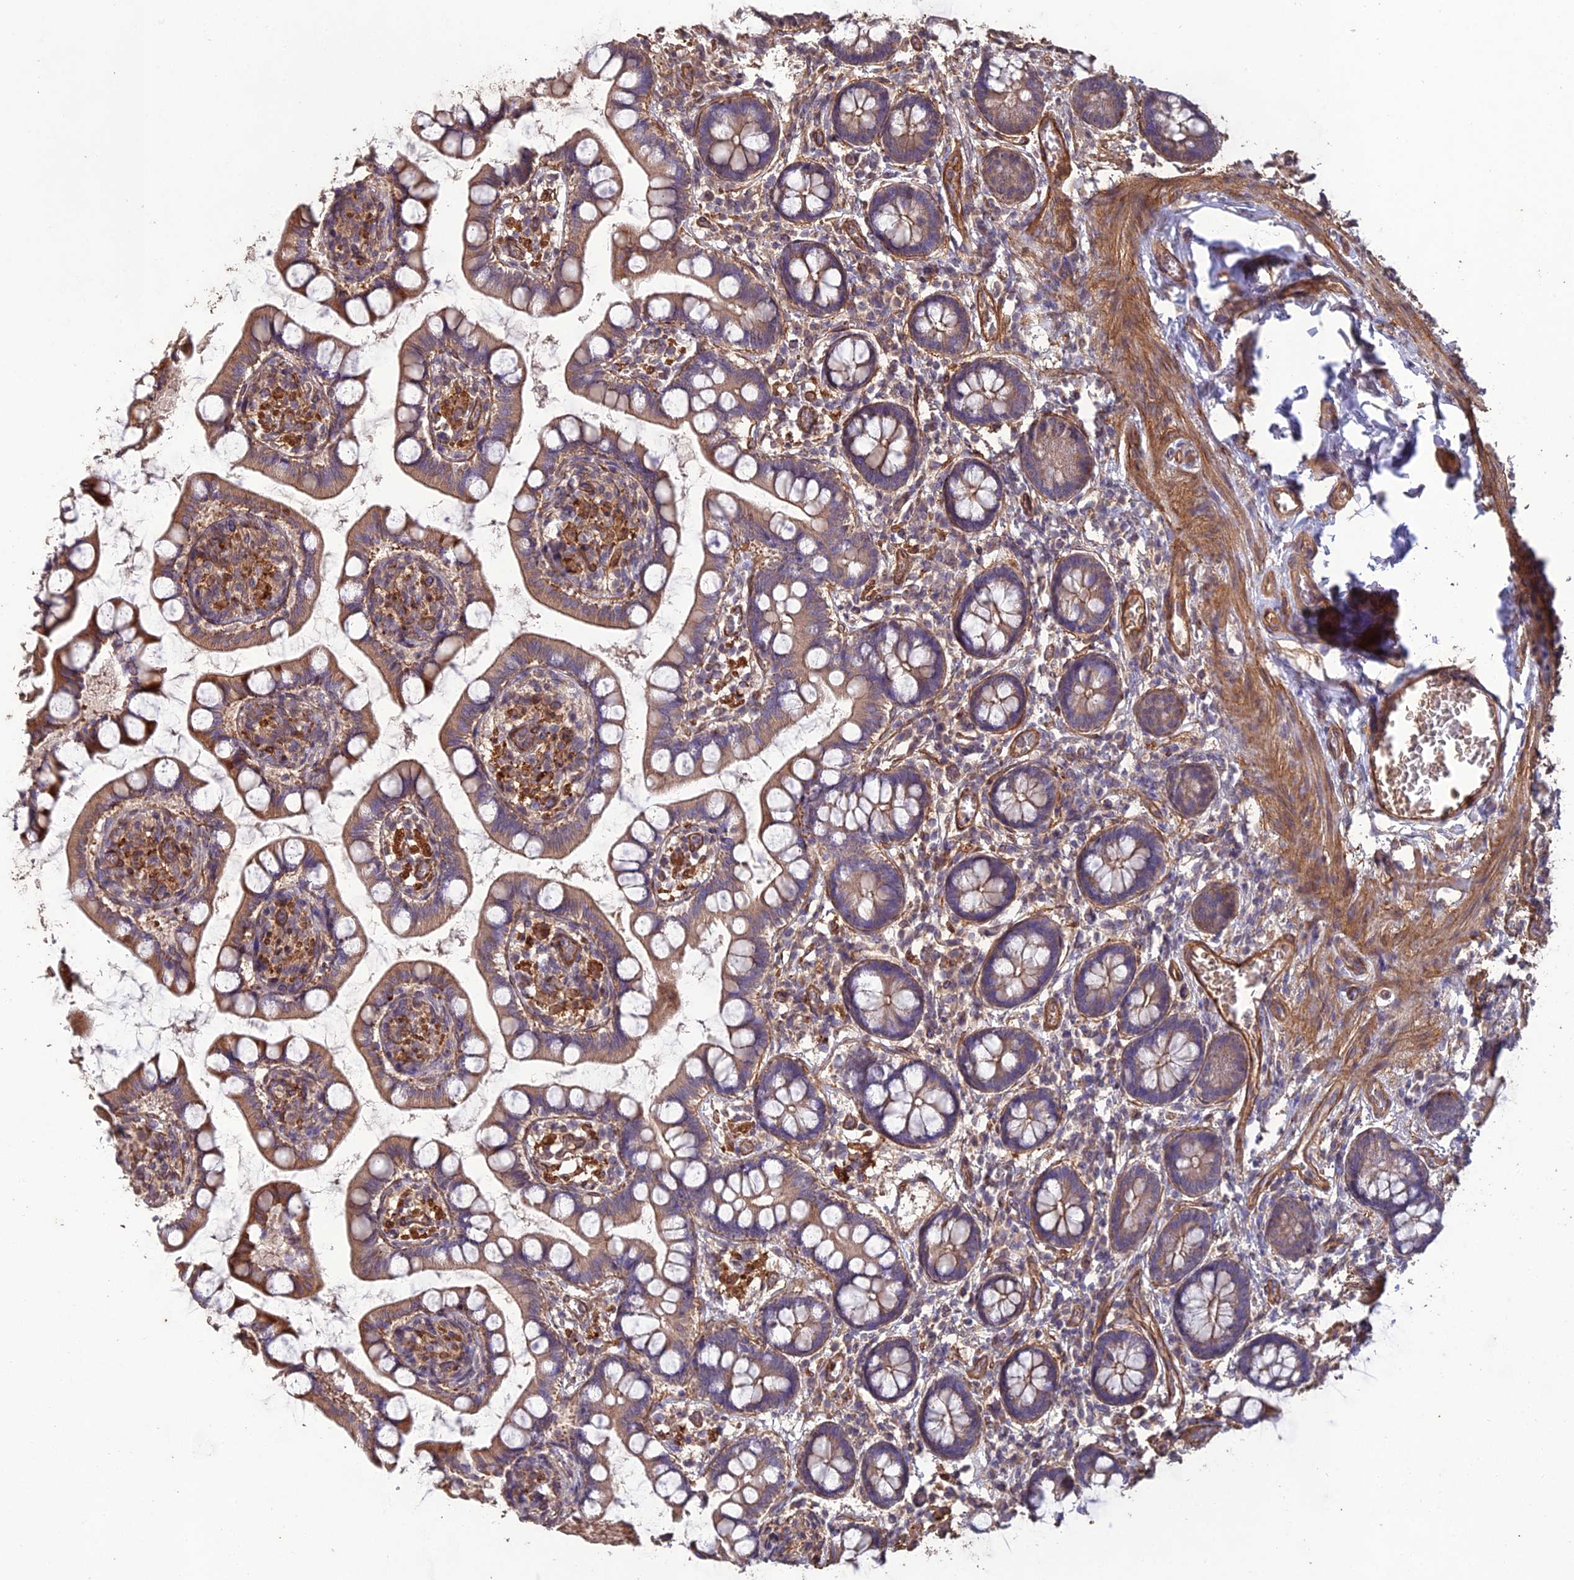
{"staining": {"intensity": "strong", "quantity": "25%-75%", "location": "cytoplasmic/membranous"}, "tissue": "small intestine", "cell_type": "Glandular cells", "image_type": "normal", "snomed": [{"axis": "morphology", "description": "Normal tissue, NOS"}, {"axis": "topography", "description": "Small intestine"}], "caption": "Human small intestine stained with a brown dye demonstrates strong cytoplasmic/membranous positive staining in approximately 25%-75% of glandular cells.", "gene": "ATP6V0A2", "patient": {"sex": "male", "age": 52}}